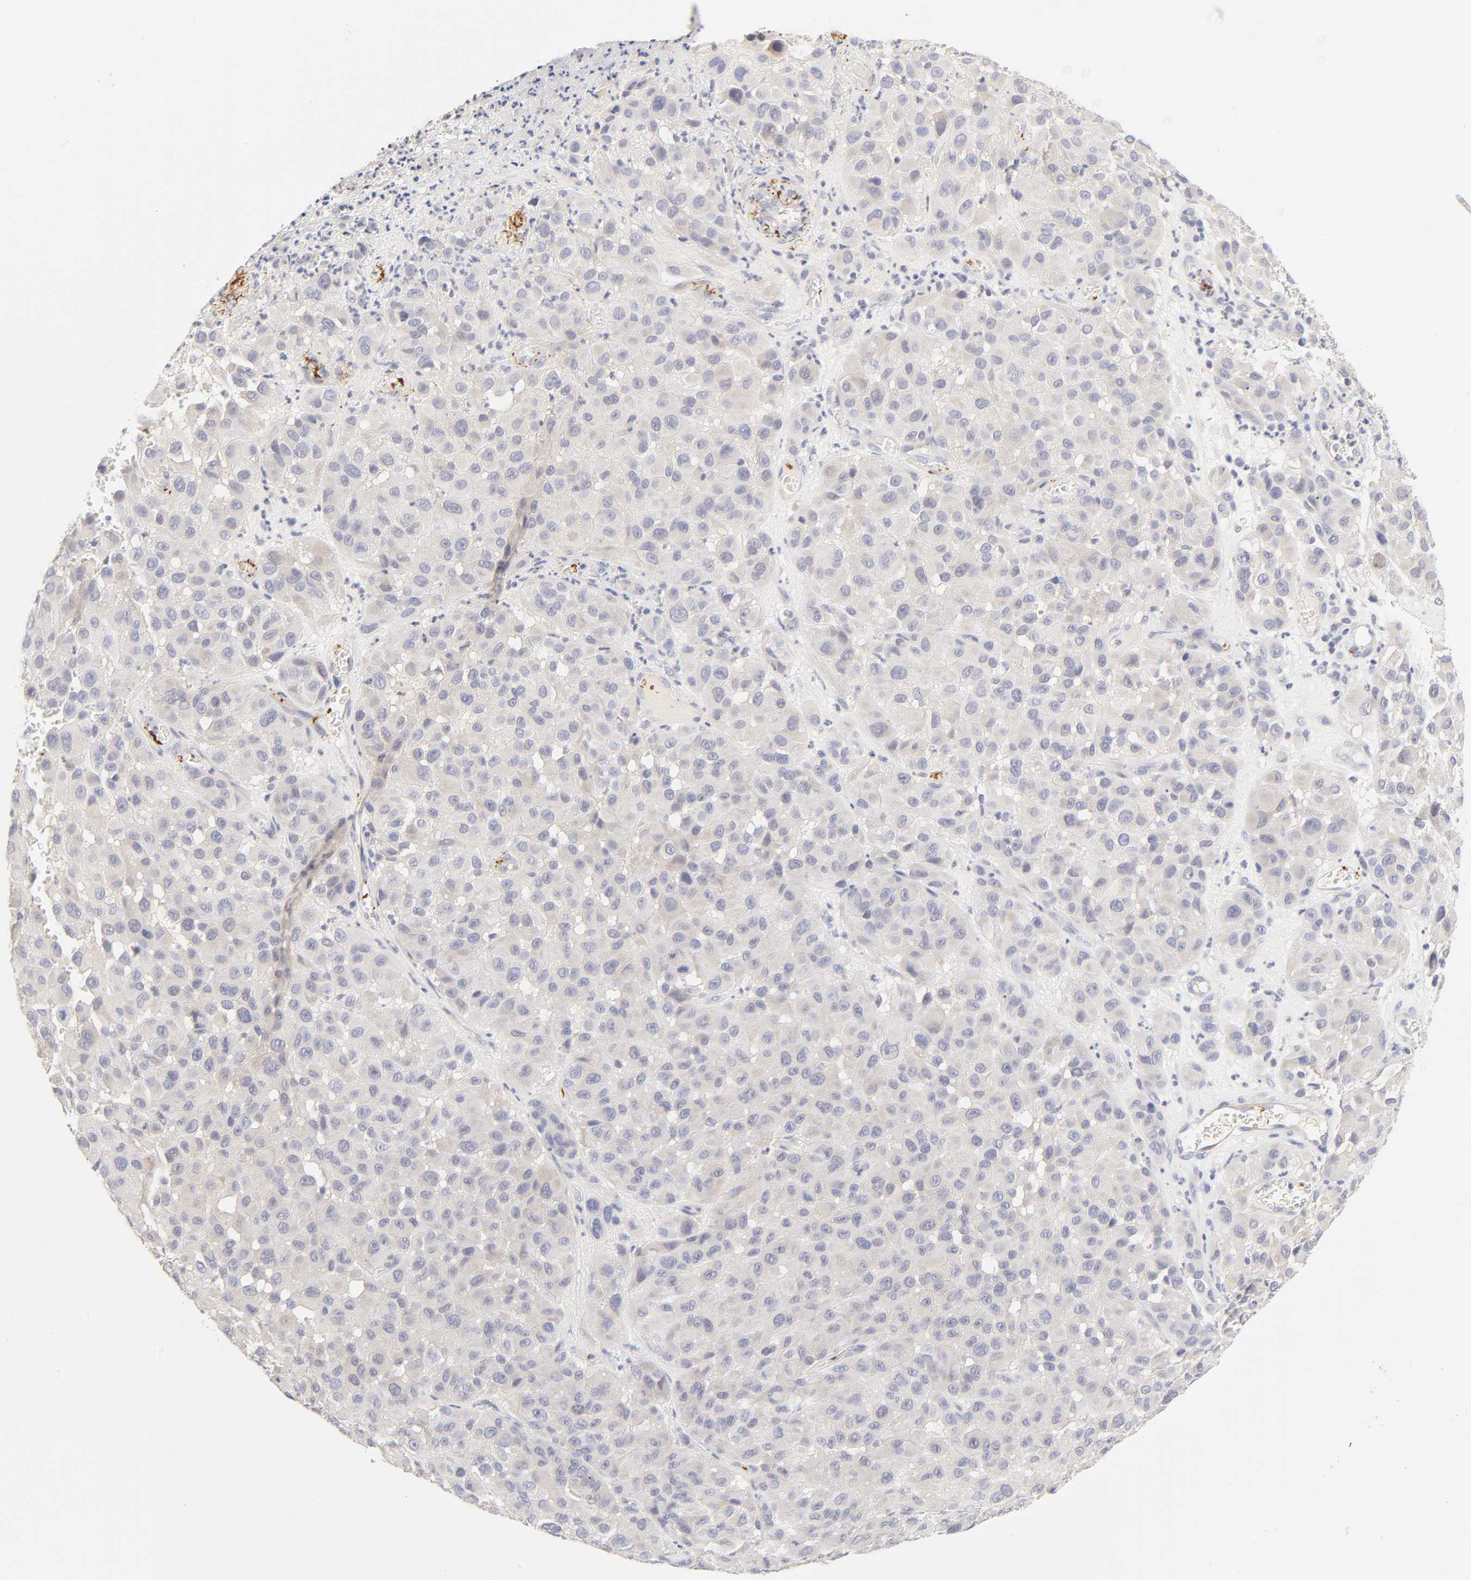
{"staining": {"intensity": "weak", "quantity": "<25%", "location": "cytoplasmic/membranous"}, "tissue": "melanoma", "cell_type": "Tumor cells", "image_type": "cancer", "snomed": [{"axis": "morphology", "description": "Malignant melanoma, NOS"}, {"axis": "topography", "description": "Skin"}], "caption": "Tumor cells are negative for protein expression in human malignant melanoma.", "gene": "CYP4B1", "patient": {"sex": "female", "age": 21}}